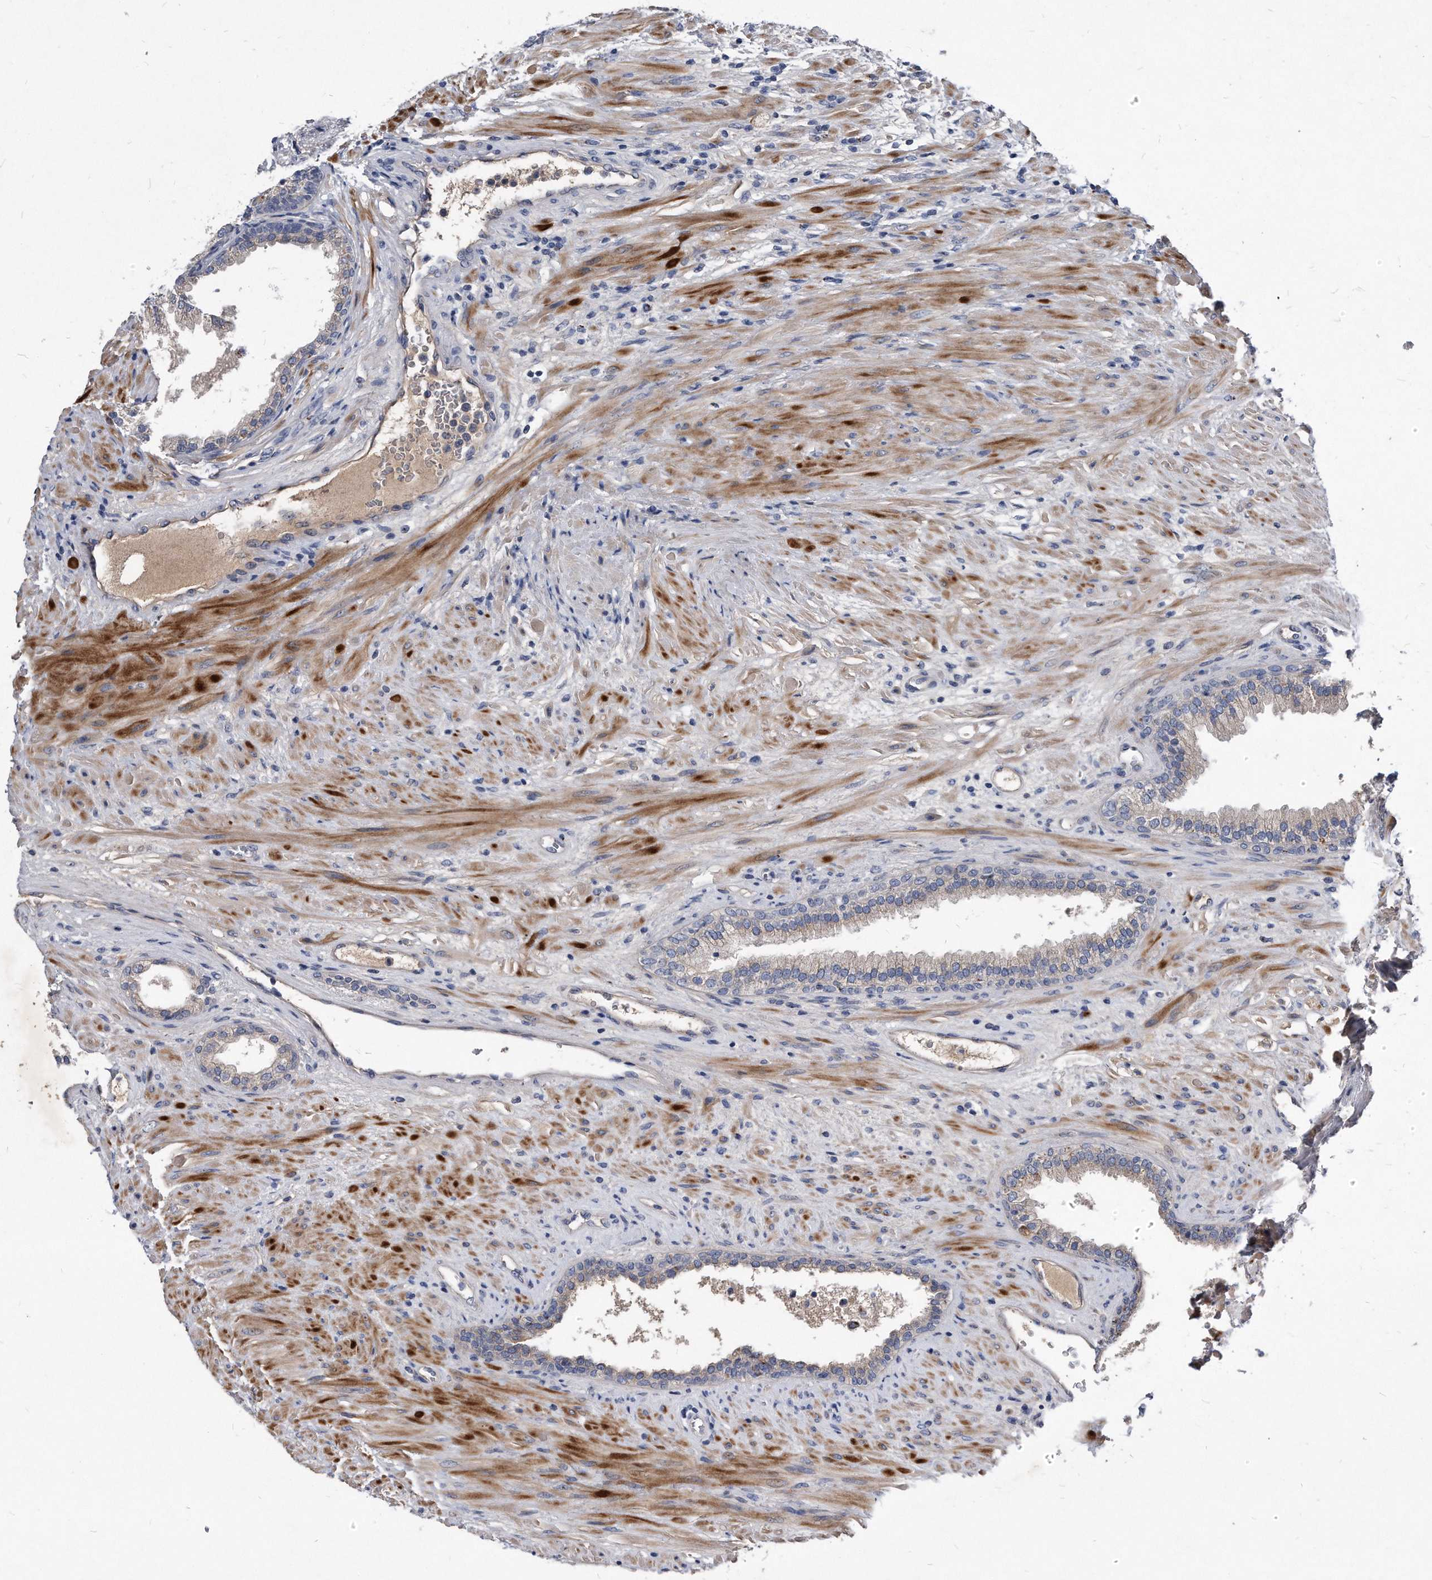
{"staining": {"intensity": "weak", "quantity": "25%-75%", "location": "cytoplasmic/membranous"}, "tissue": "prostate", "cell_type": "Glandular cells", "image_type": "normal", "snomed": [{"axis": "morphology", "description": "Normal tissue, NOS"}, {"axis": "topography", "description": "Prostate"}], "caption": "Normal prostate demonstrates weak cytoplasmic/membranous expression in approximately 25%-75% of glandular cells, visualized by immunohistochemistry.", "gene": "MGAT4A", "patient": {"sex": "male", "age": 76}}